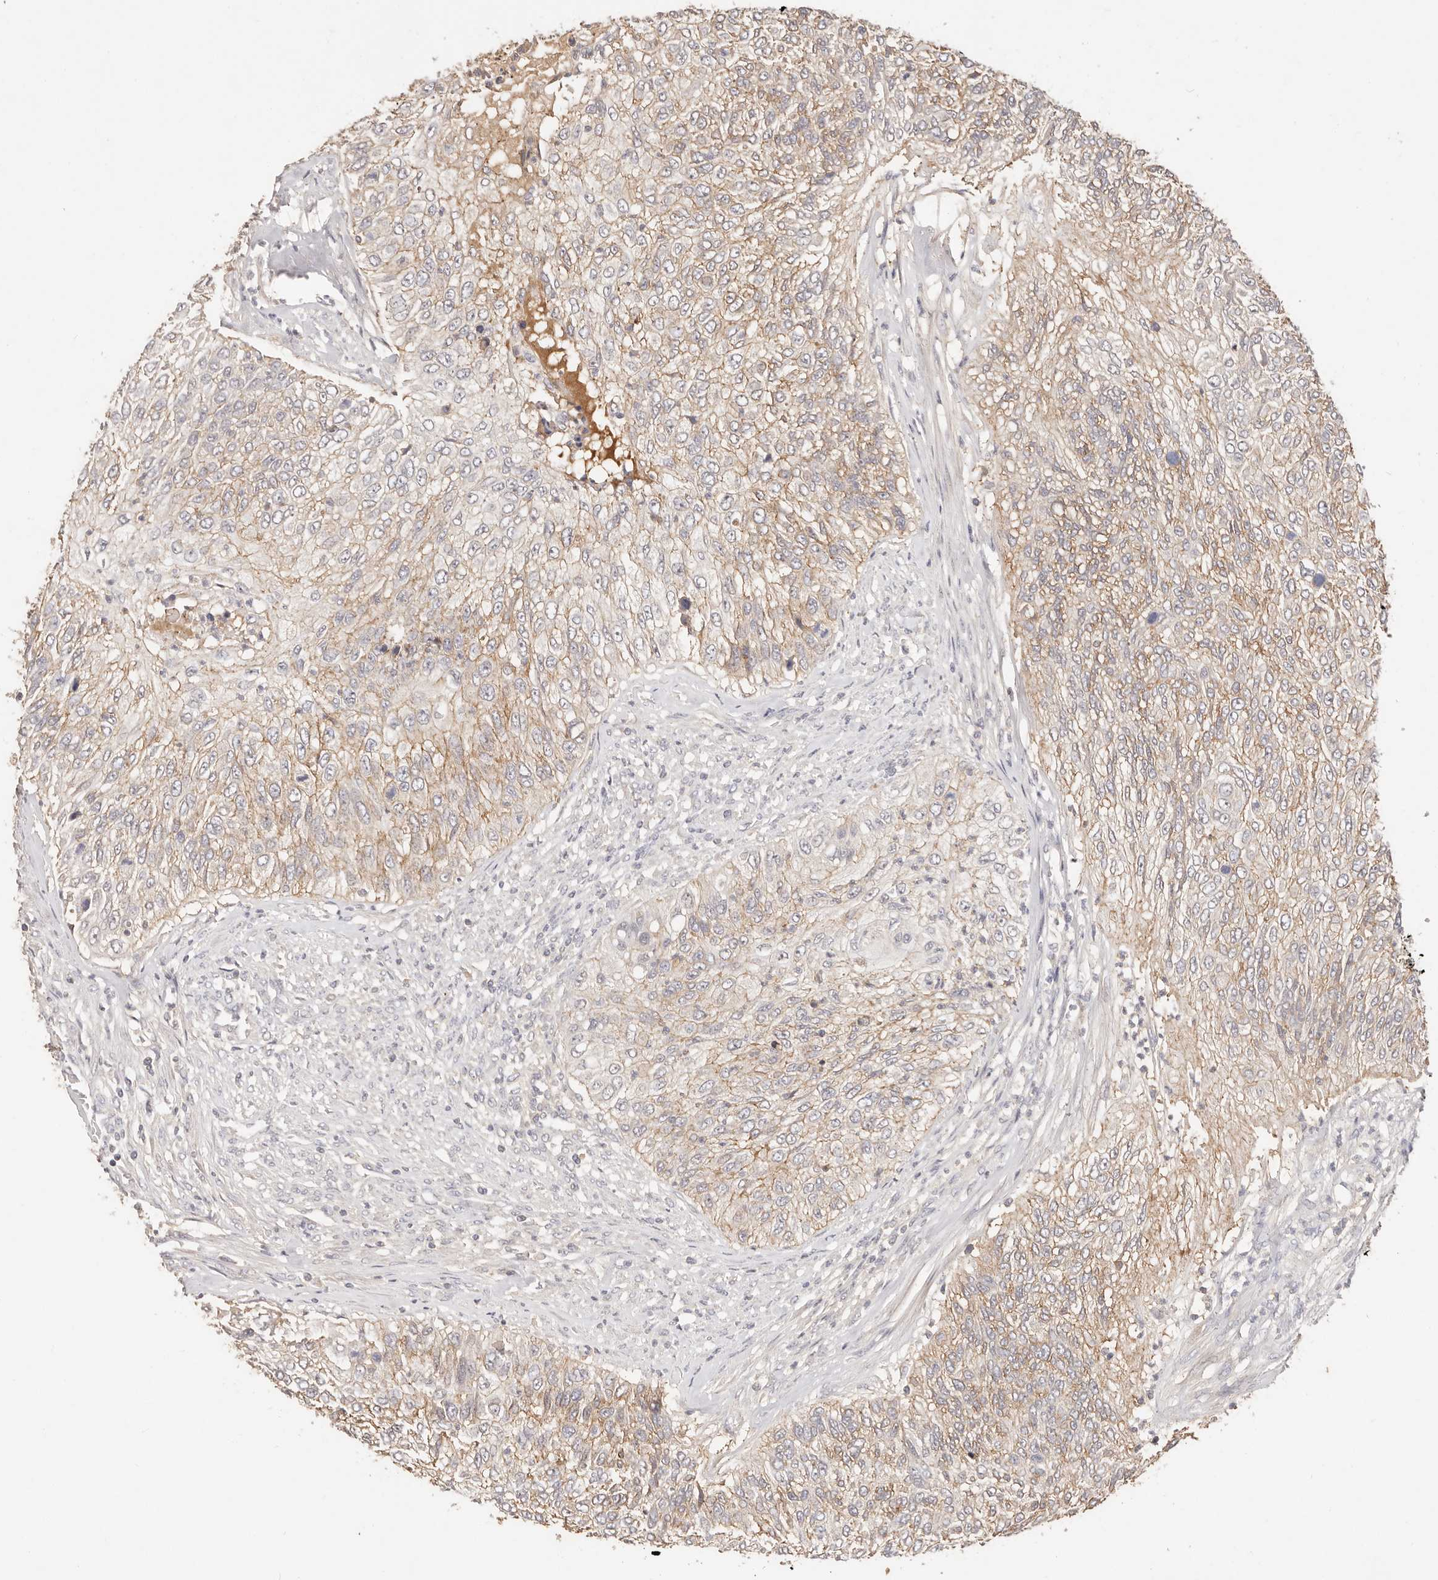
{"staining": {"intensity": "weak", "quantity": "25%-75%", "location": "cytoplasmic/membranous"}, "tissue": "urothelial cancer", "cell_type": "Tumor cells", "image_type": "cancer", "snomed": [{"axis": "morphology", "description": "Urothelial carcinoma, High grade"}, {"axis": "topography", "description": "Urinary bladder"}], "caption": "Protein expression by immunohistochemistry demonstrates weak cytoplasmic/membranous positivity in about 25%-75% of tumor cells in urothelial cancer.", "gene": "CXADR", "patient": {"sex": "female", "age": 60}}